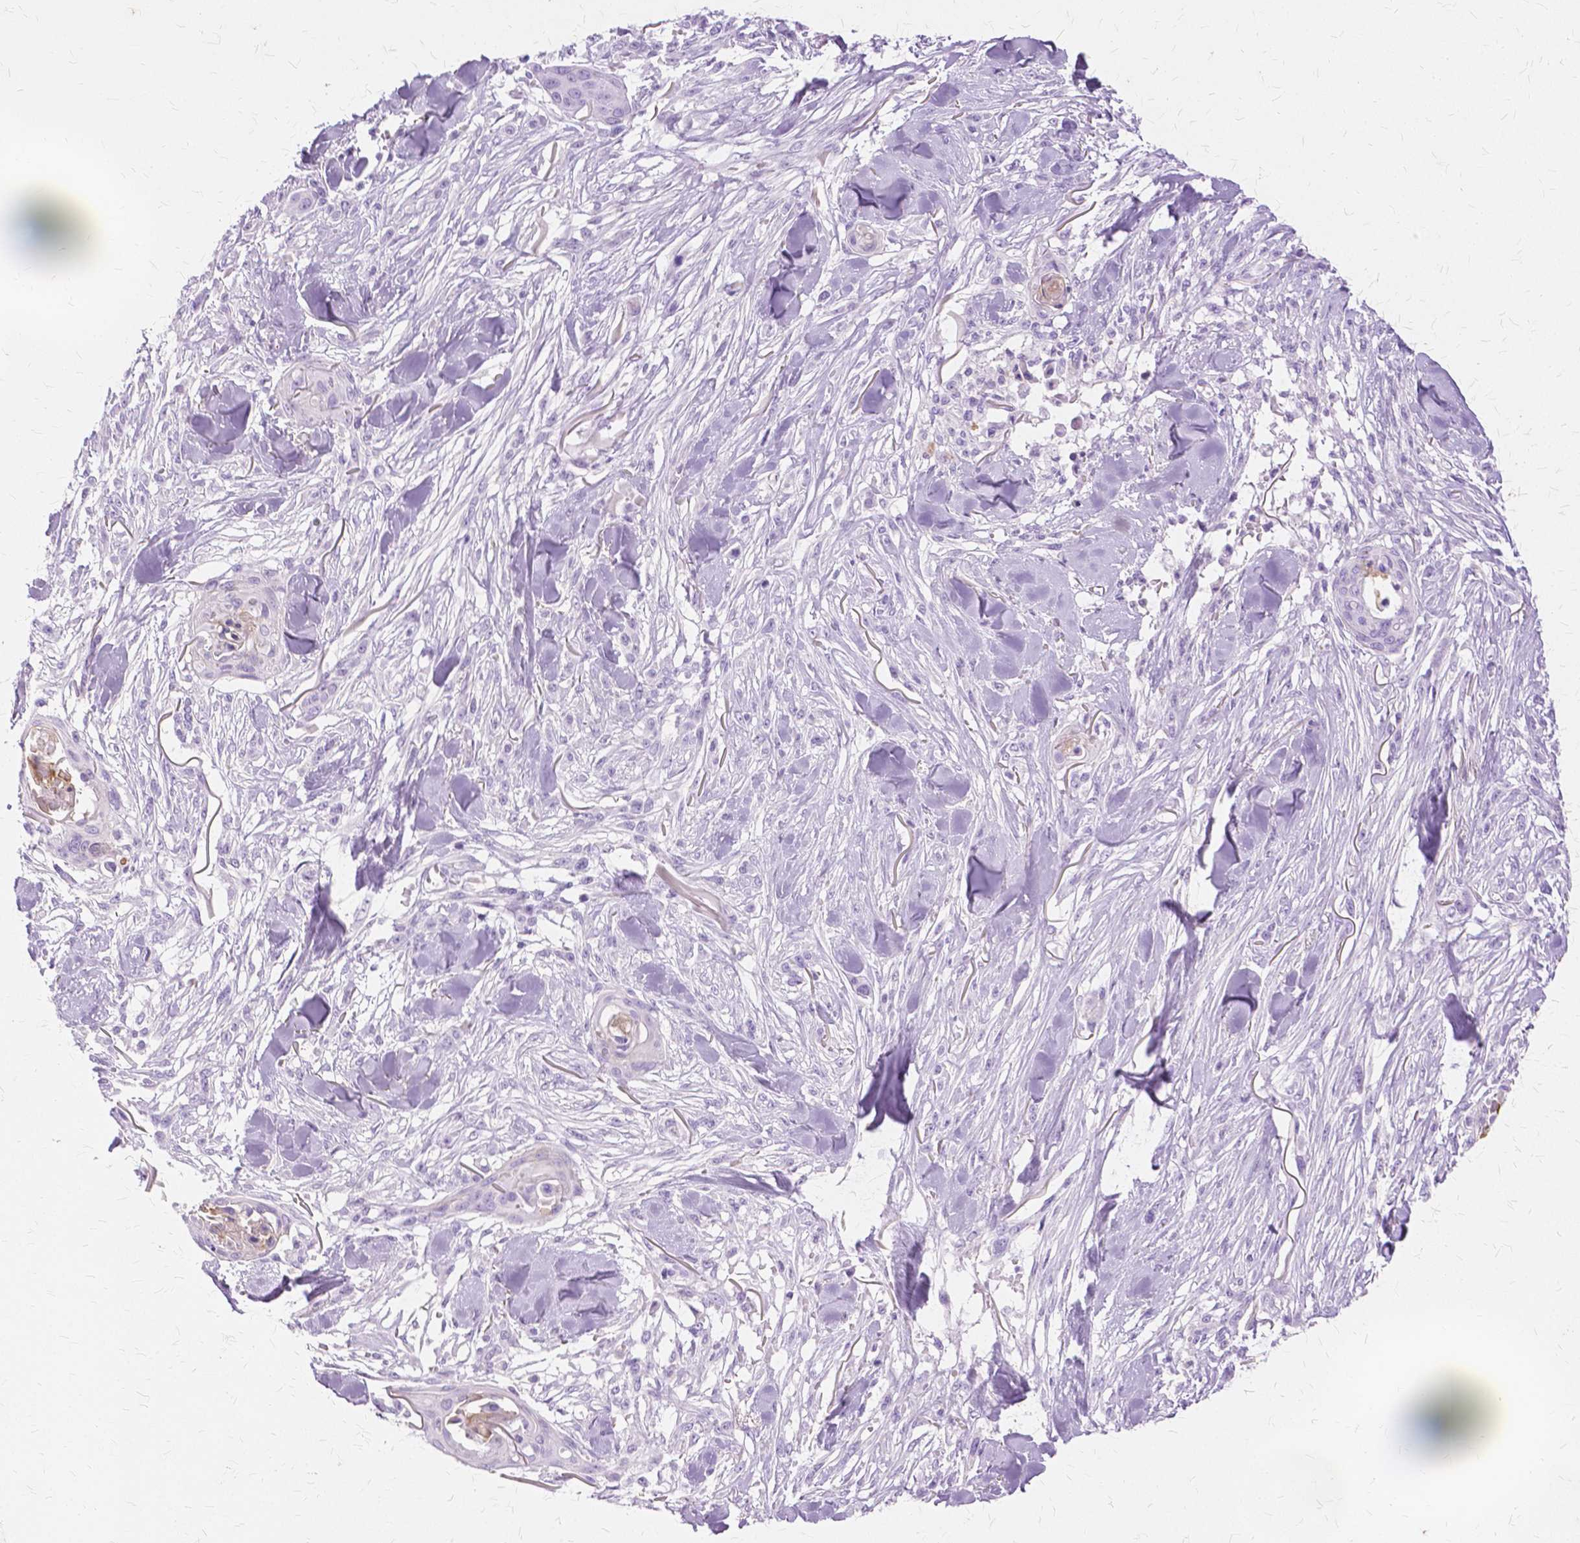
{"staining": {"intensity": "negative", "quantity": "none", "location": "none"}, "tissue": "skin cancer", "cell_type": "Tumor cells", "image_type": "cancer", "snomed": [{"axis": "morphology", "description": "Squamous cell carcinoma, NOS"}, {"axis": "topography", "description": "Skin"}], "caption": "This is an immunohistochemistry image of human skin cancer. There is no staining in tumor cells.", "gene": "TGM1", "patient": {"sex": "female", "age": 59}}